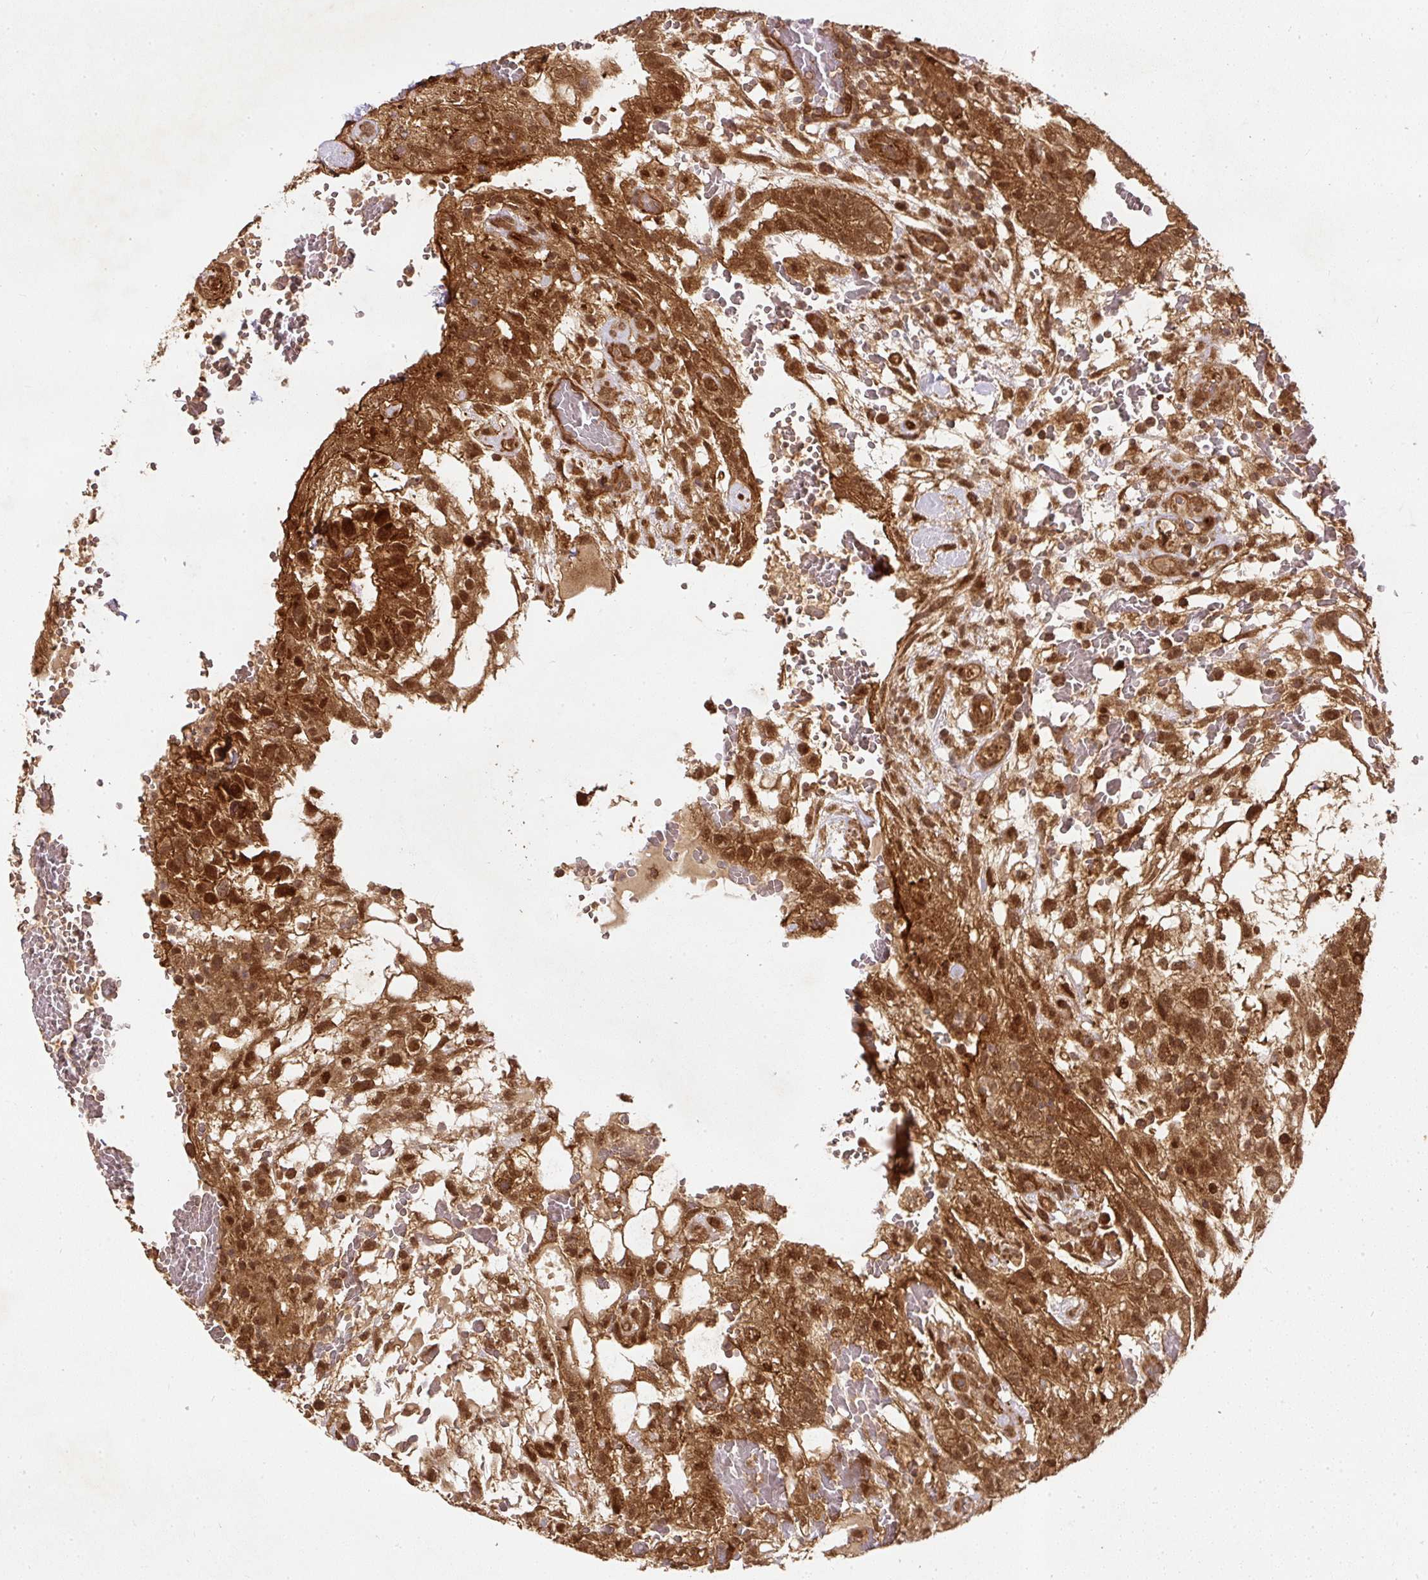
{"staining": {"intensity": "moderate", "quantity": ">75%", "location": "cytoplasmic/membranous,nuclear"}, "tissue": "testis cancer", "cell_type": "Tumor cells", "image_type": "cancer", "snomed": [{"axis": "morphology", "description": "Normal tissue, NOS"}, {"axis": "morphology", "description": "Carcinoma, Embryonal, NOS"}, {"axis": "topography", "description": "Testis"}], "caption": "Testis cancer stained for a protein (brown) displays moderate cytoplasmic/membranous and nuclear positive expression in about >75% of tumor cells.", "gene": "PSMD1", "patient": {"sex": "male", "age": 32}}